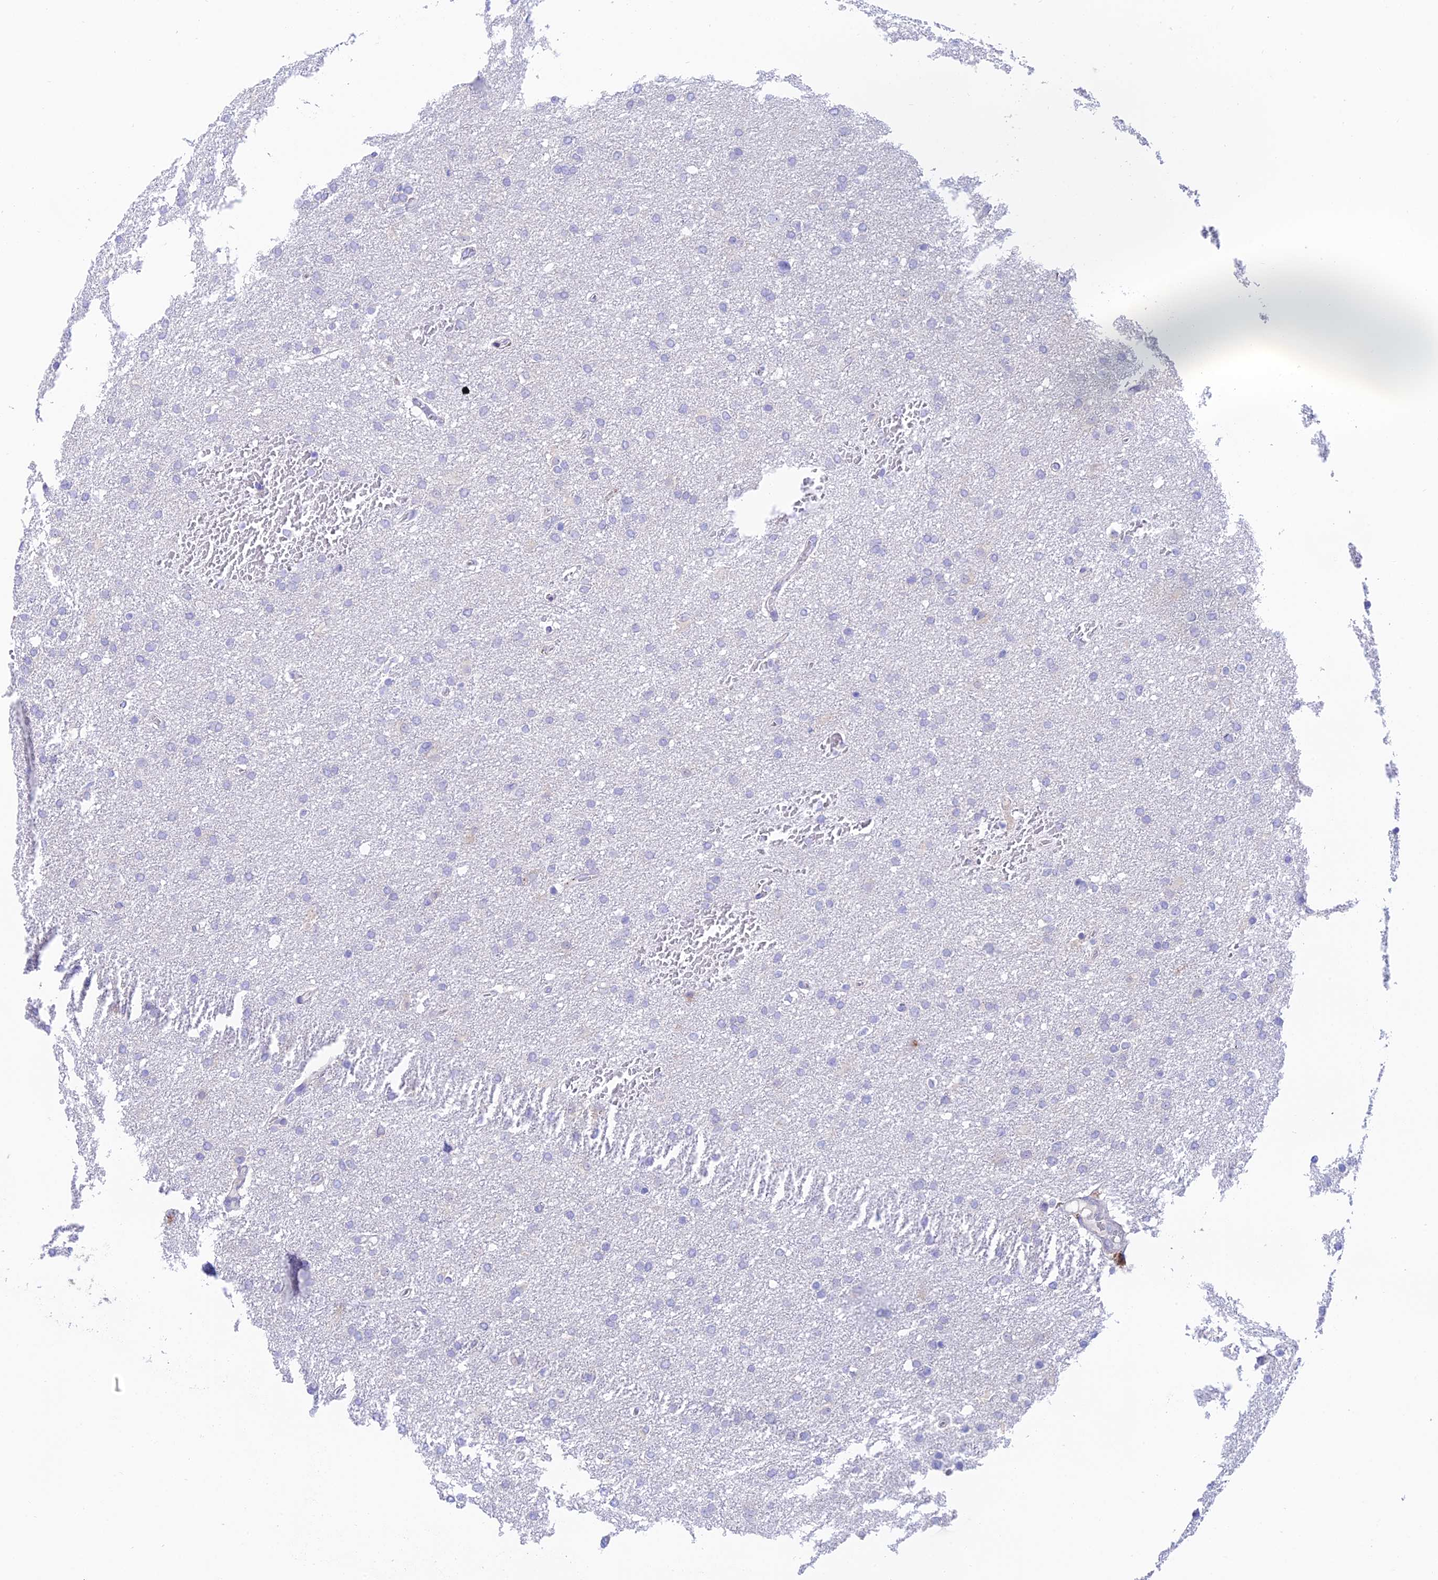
{"staining": {"intensity": "negative", "quantity": "none", "location": "none"}, "tissue": "glioma", "cell_type": "Tumor cells", "image_type": "cancer", "snomed": [{"axis": "morphology", "description": "Glioma, malignant, High grade"}, {"axis": "topography", "description": "Cerebral cortex"}], "caption": "The histopathology image displays no significant staining in tumor cells of glioma.", "gene": "TUBGCP6", "patient": {"sex": "female", "age": 36}}